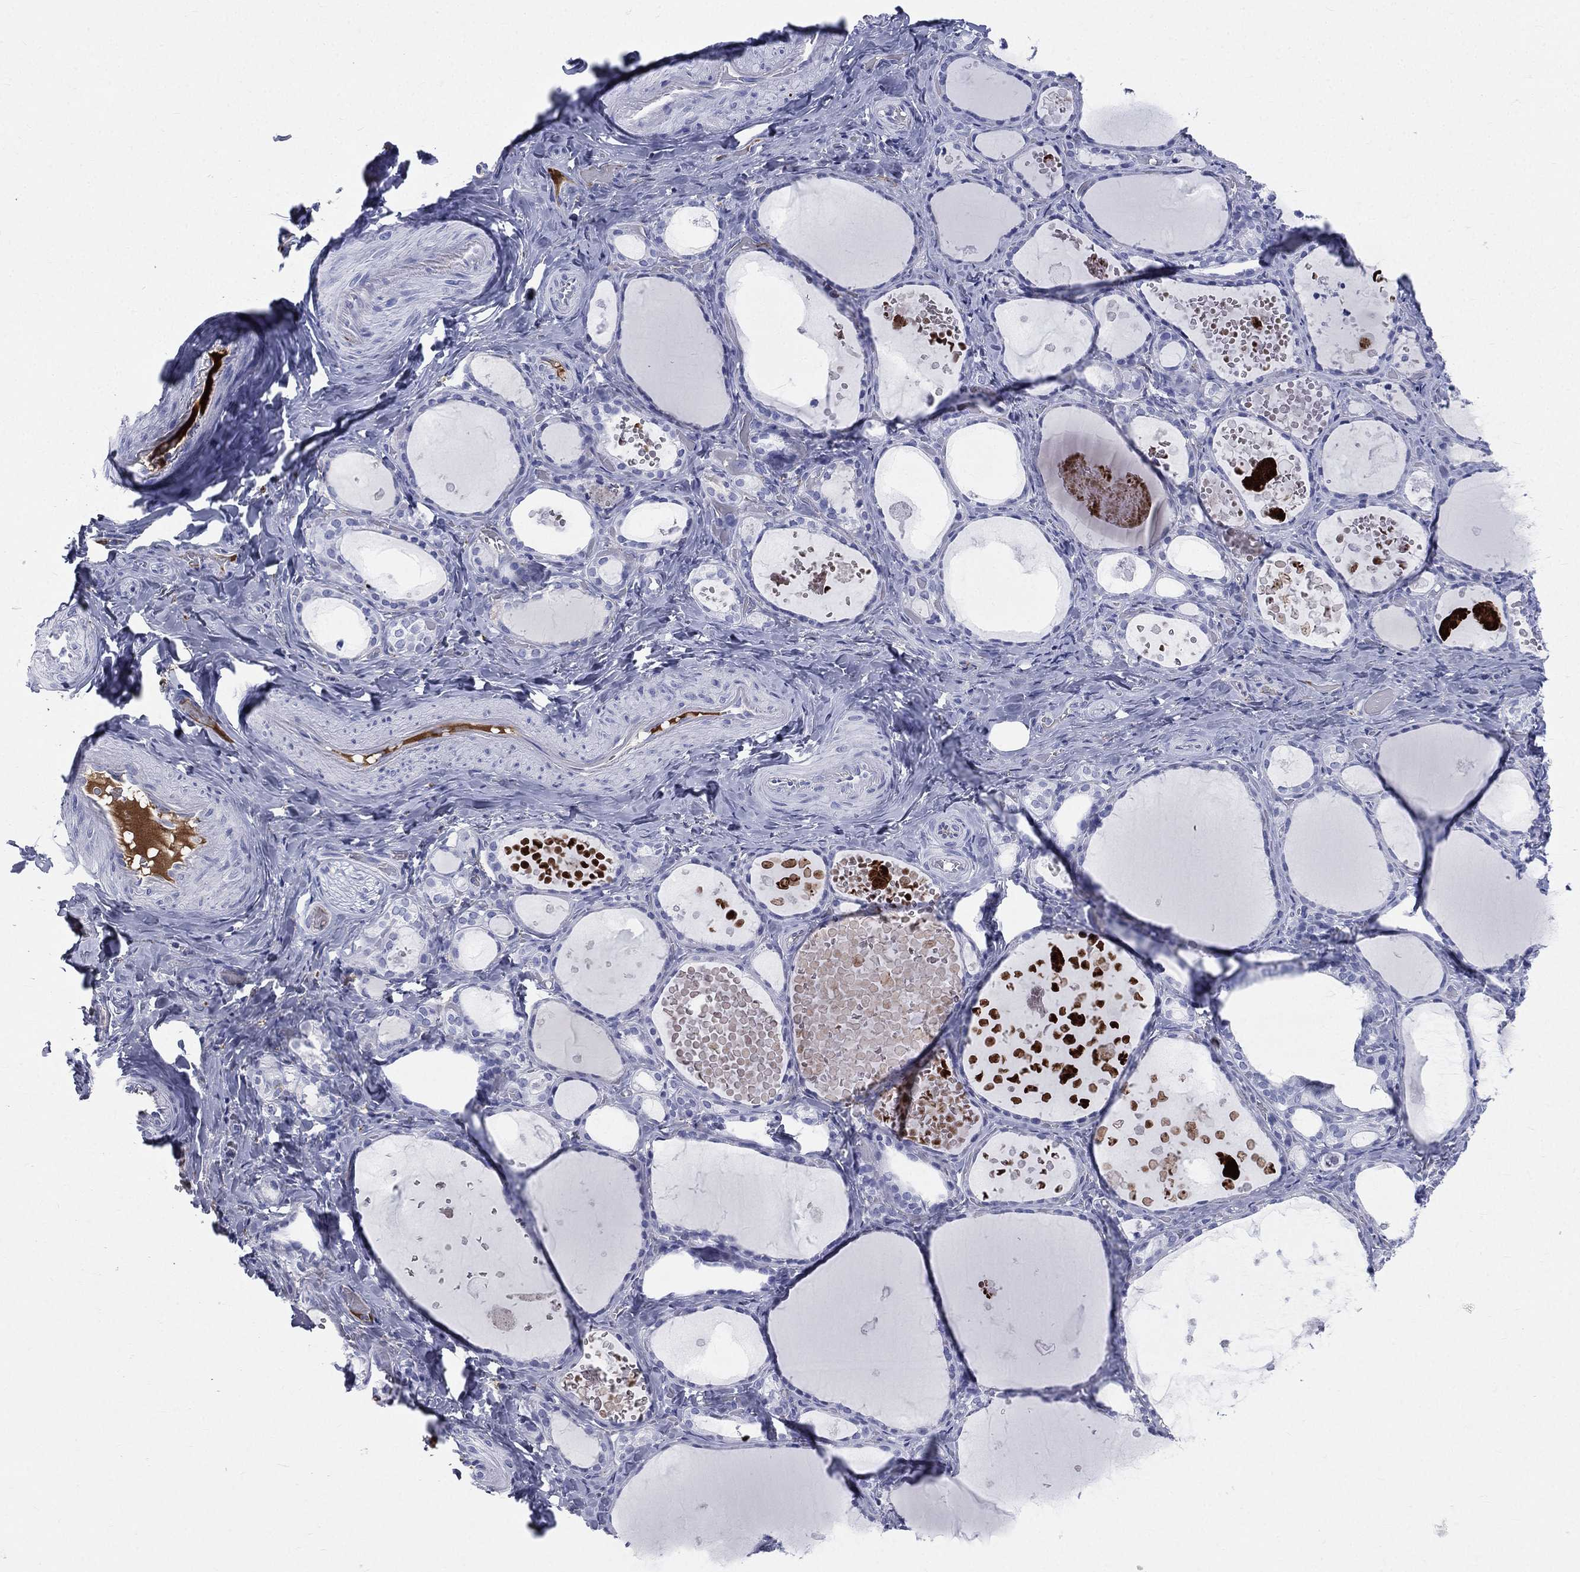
{"staining": {"intensity": "negative", "quantity": "none", "location": "none"}, "tissue": "thyroid gland", "cell_type": "Glandular cells", "image_type": "normal", "snomed": [{"axis": "morphology", "description": "Normal tissue, NOS"}, {"axis": "topography", "description": "Thyroid gland"}], "caption": "An image of thyroid gland stained for a protein displays no brown staining in glandular cells.", "gene": "HP", "patient": {"sex": "female", "age": 56}}